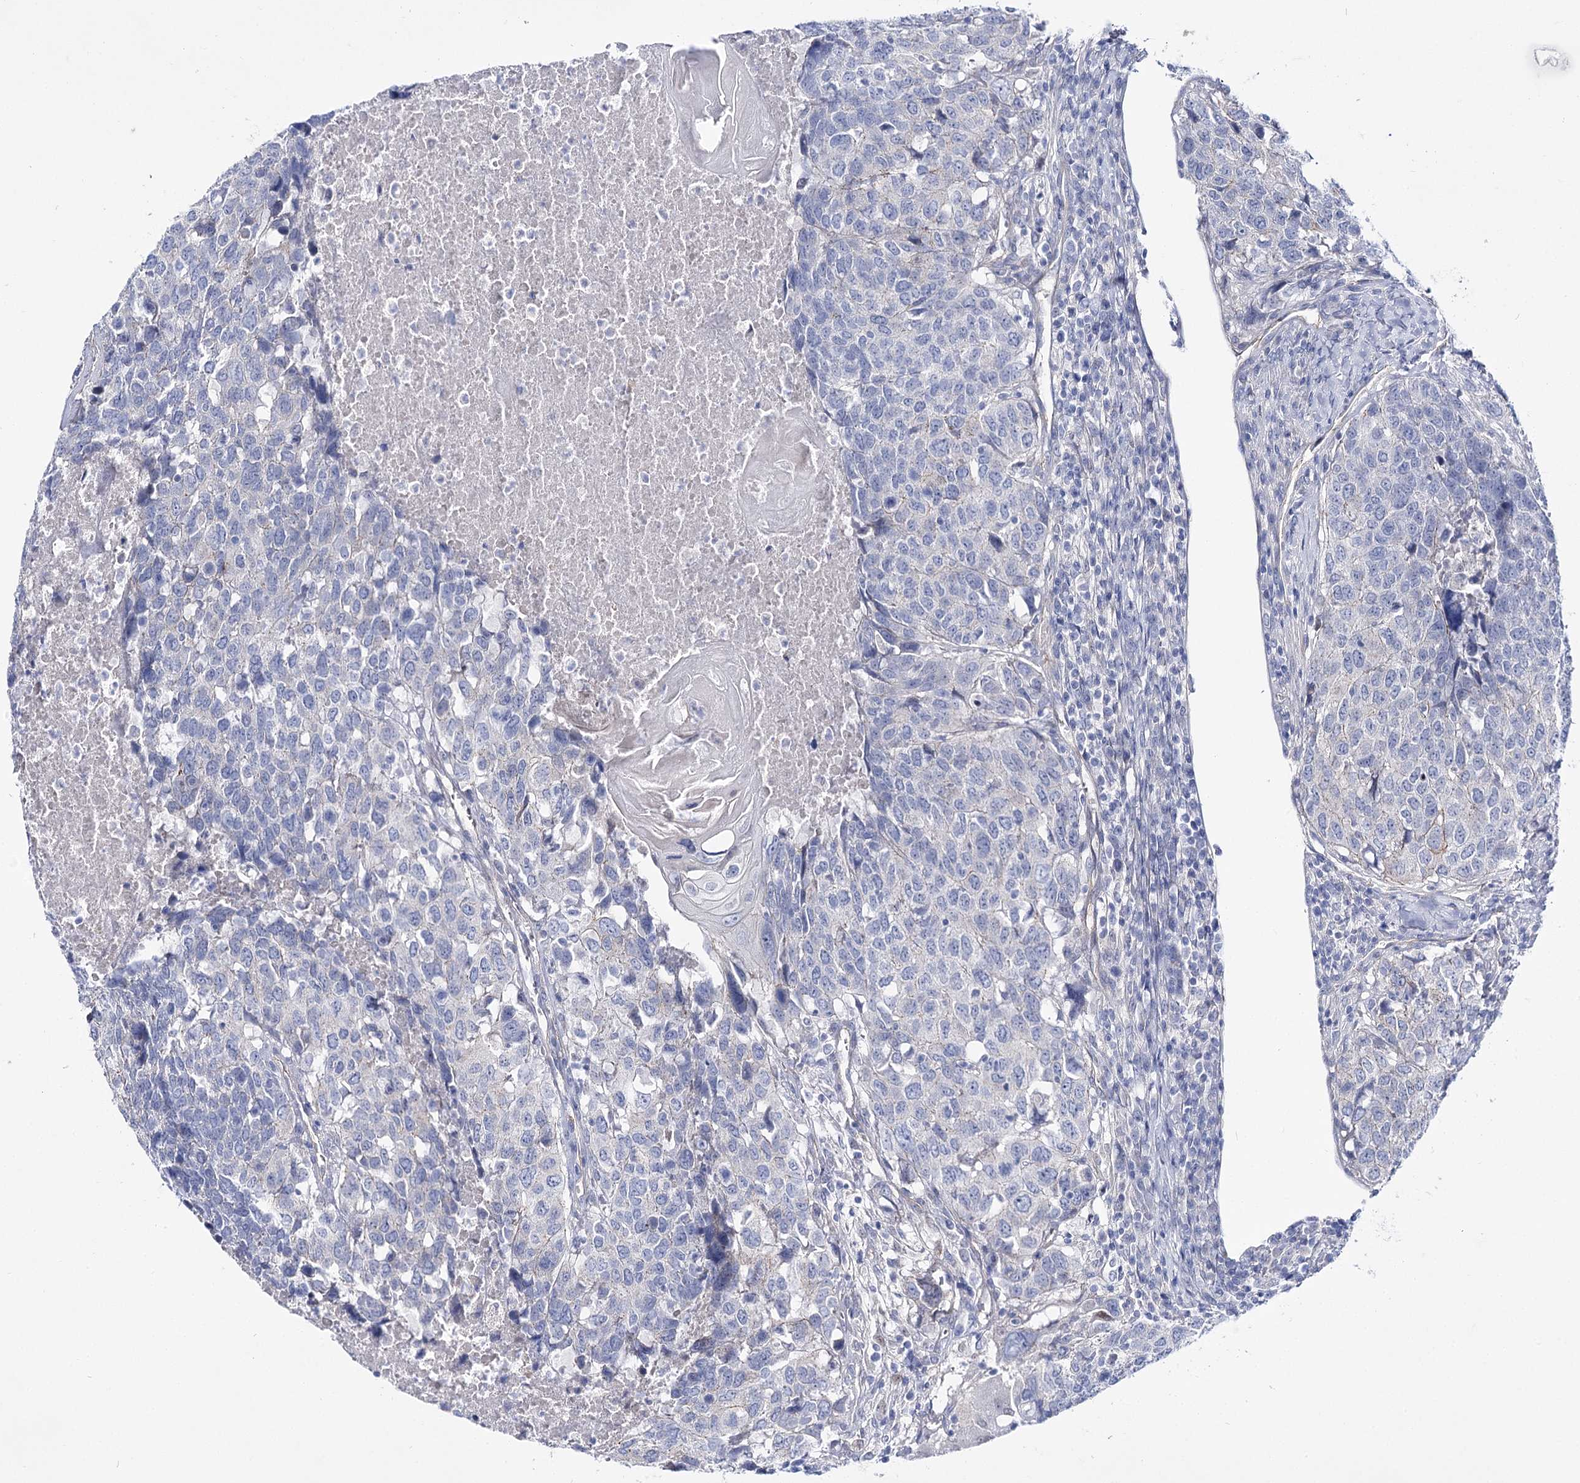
{"staining": {"intensity": "negative", "quantity": "none", "location": "none"}, "tissue": "head and neck cancer", "cell_type": "Tumor cells", "image_type": "cancer", "snomed": [{"axis": "morphology", "description": "Squamous cell carcinoma, NOS"}, {"axis": "topography", "description": "Head-Neck"}], "caption": "This is a photomicrograph of immunohistochemistry staining of head and neck cancer (squamous cell carcinoma), which shows no positivity in tumor cells. (DAB immunohistochemistry (IHC) visualized using brightfield microscopy, high magnification).", "gene": "NRAP", "patient": {"sex": "male", "age": 66}}